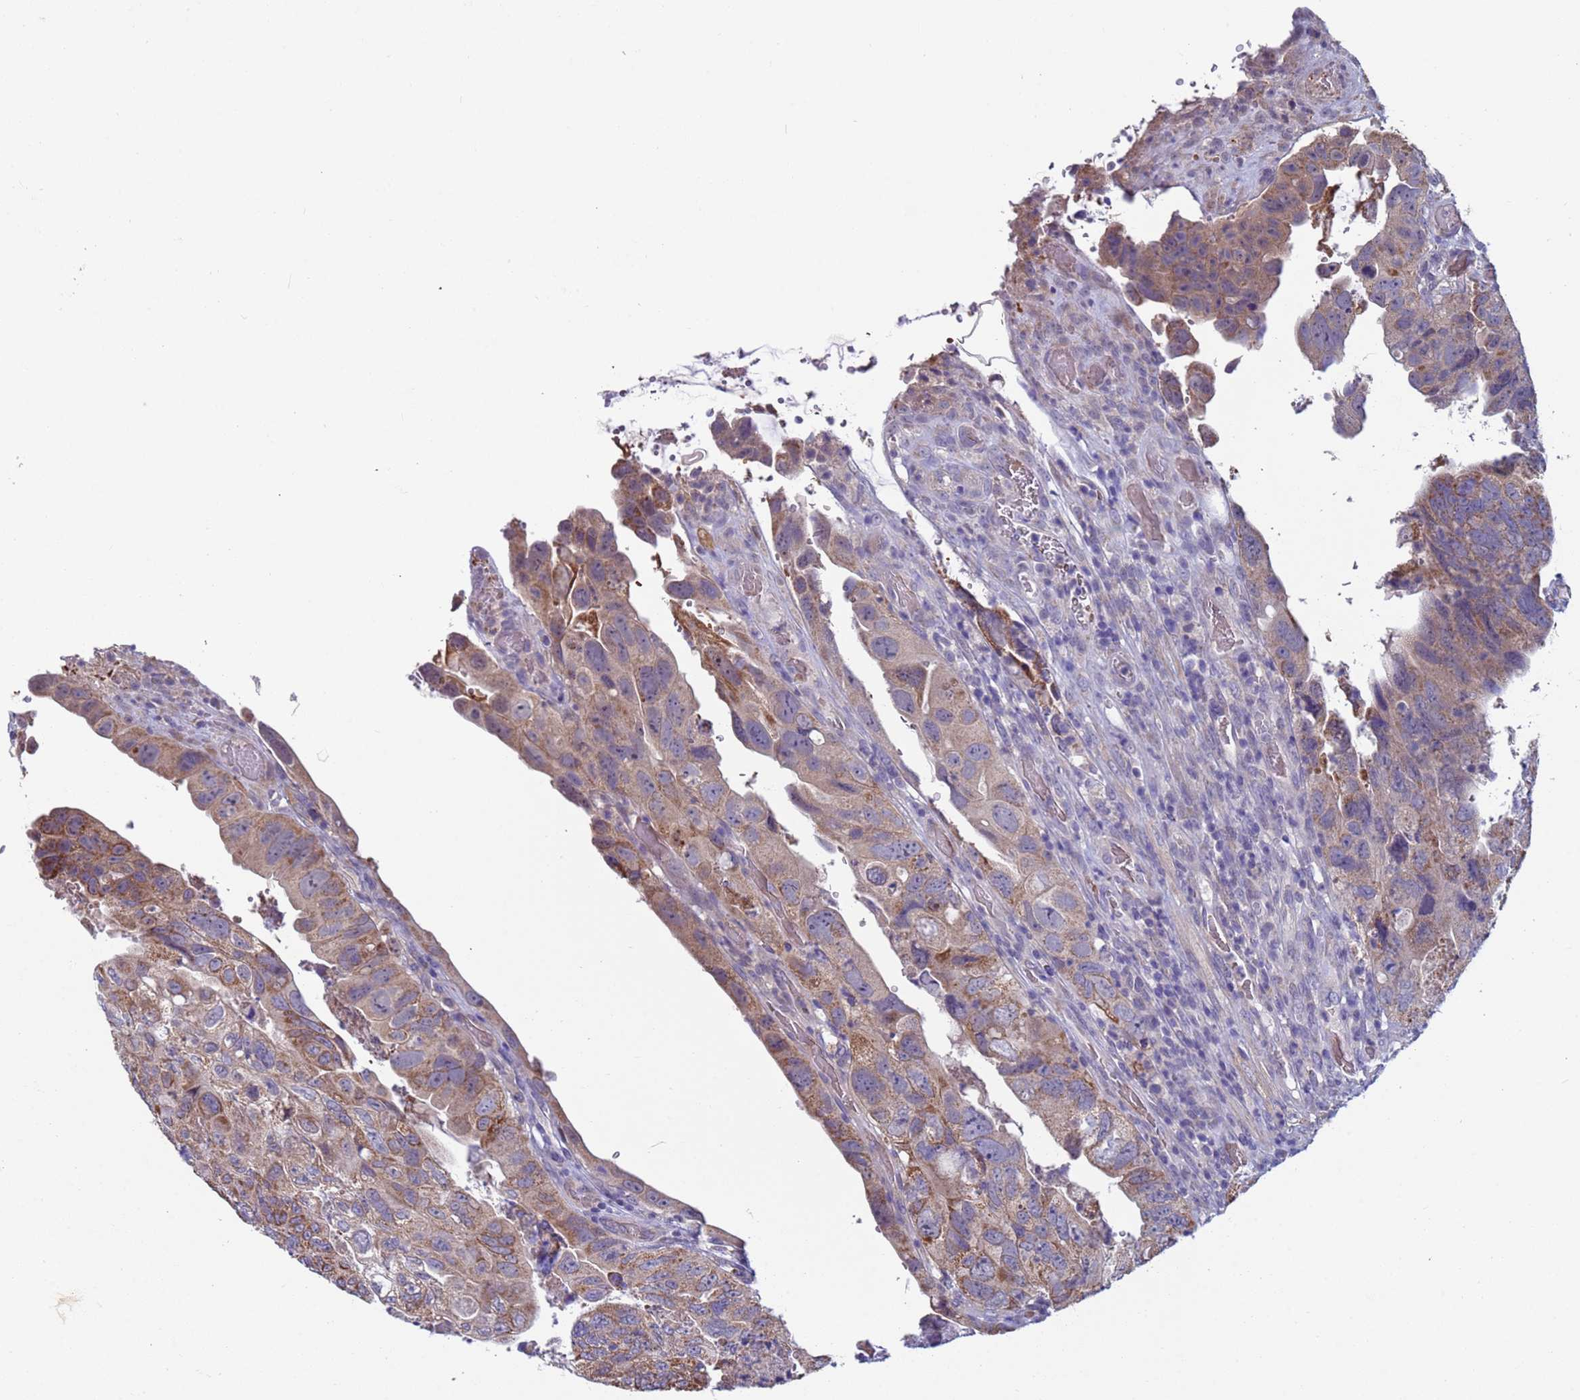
{"staining": {"intensity": "moderate", "quantity": "25%-75%", "location": "cytoplasmic/membranous"}, "tissue": "colorectal cancer", "cell_type": "Tumor cells", "image_type": "cancer", "snomed": [{"axis": "morphology", "description": "Adenocarcinoma, NOS"}, {"axis": "topography", "description": "Rectum"}], "caption": "Colorectal cancer stained for a protein displays moderate cytoplasmic/membranous positivity in tumor cells. (DAB IHC, brown staining for protein, blue staining for nuclei).", "gene": "CLHC1", "patient": {"sex": "male", "age": 63}}